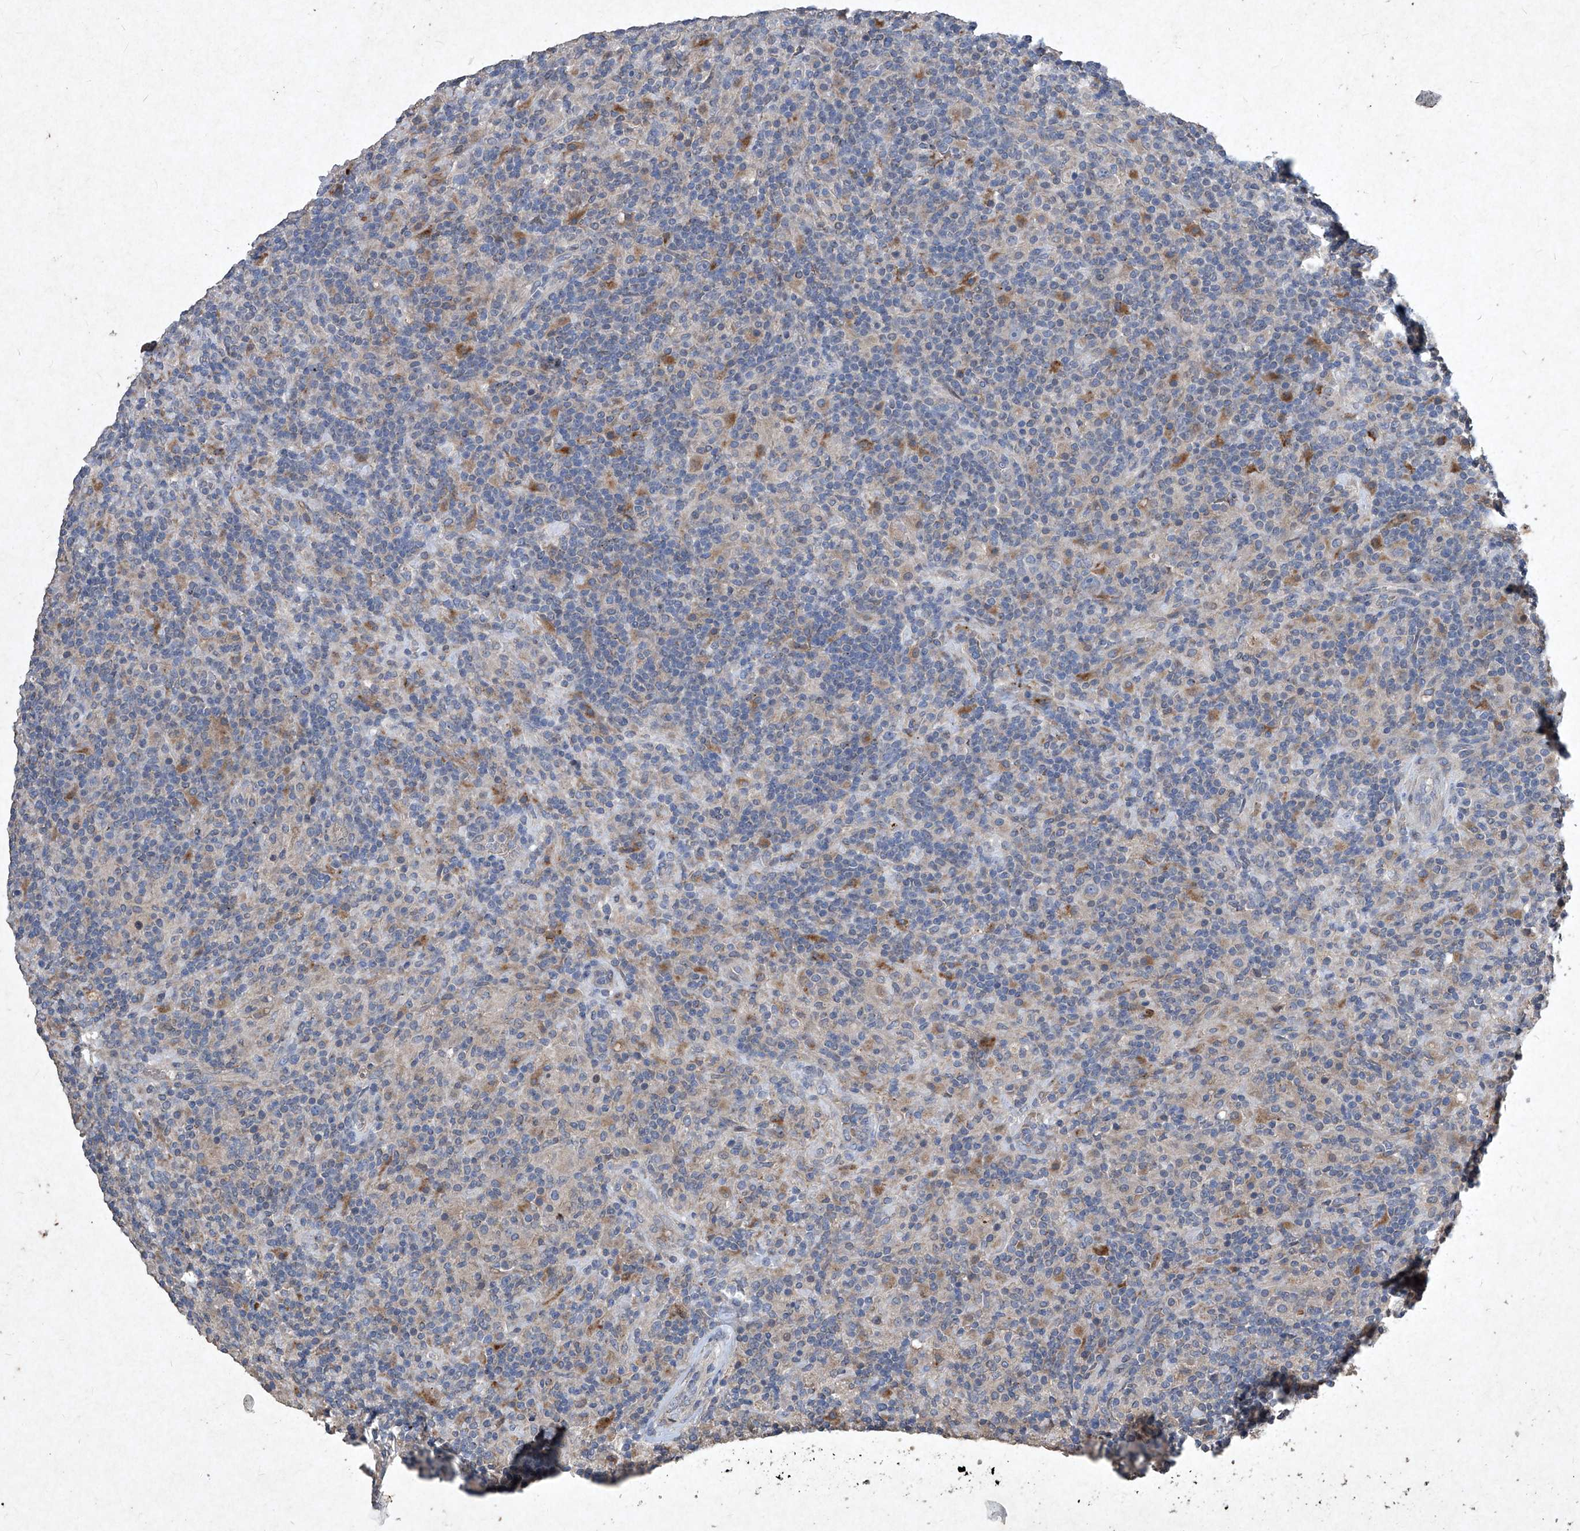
{"staining": {"intensity": "negative", "quantity": "none", "location": "none"}, "tissue": "lymphoma", "cell_type": "Tumor cells", "image_type": "cancer", "snomed": [{"axis": "morphology", "description": "Hodgkin's disease, NOS"}, {"axis": "topography", "description": "Lymph node"}], "caption": "Immunohistochemistry of human Hodgkin's disease shows no positivity in tumor cells.", "gene": "MED16", "patient": {"sex": "male", "age": 70}}